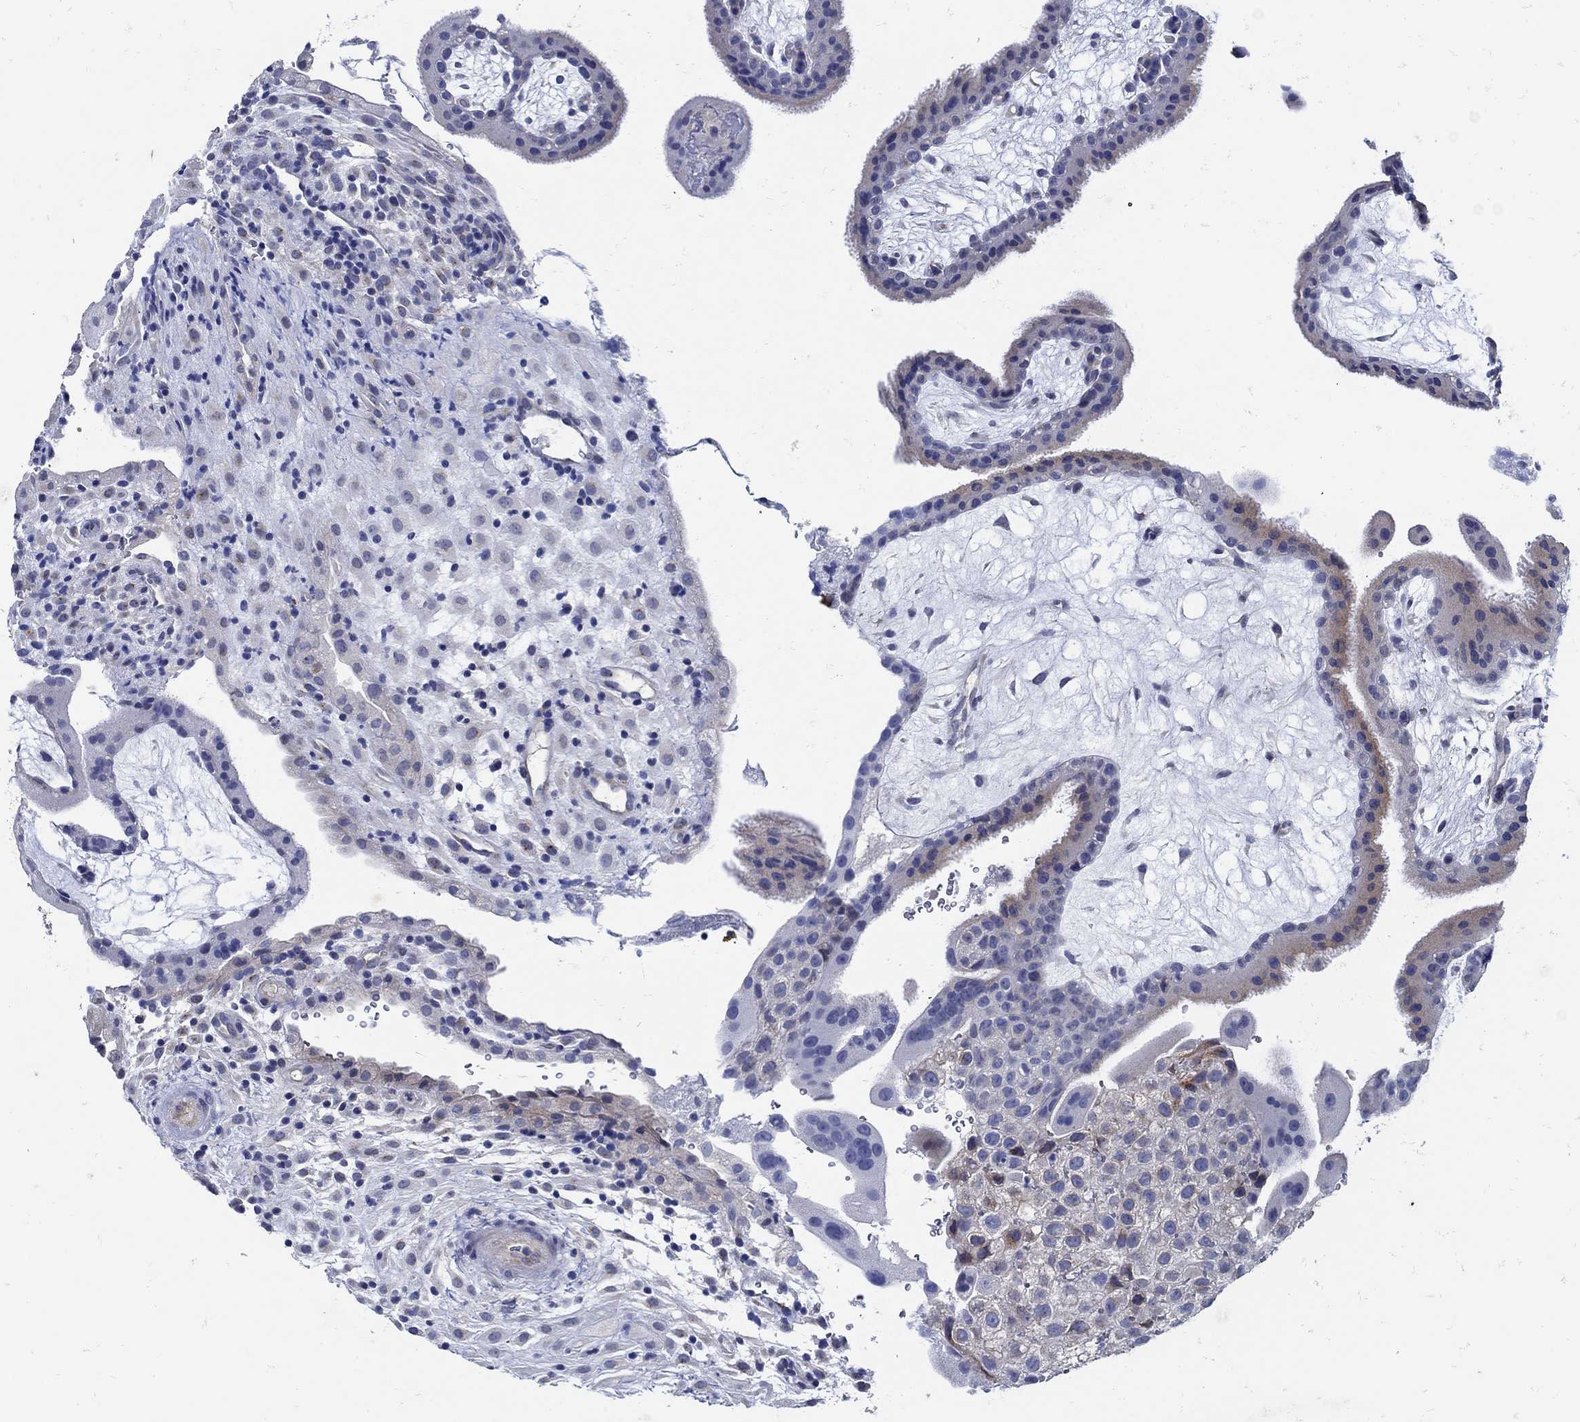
{"staining": {"intensity": "negative", "quantity": "none", "location": "none"}, "tissue": "placenta", "cell_type": "Decidual cells", "image_type": "normal", "snomed": [{"axis": "morphology", "description": "Normal tissue, NOS"}, {"axis": "topography", "description": "Placenta"}], "caption": "DAB immunohistochemical staining of unremarkable placenta shows no significant staining in decidual cells.", "gene": "NOS1", "patient": {"sex": "female", "age": 19}}